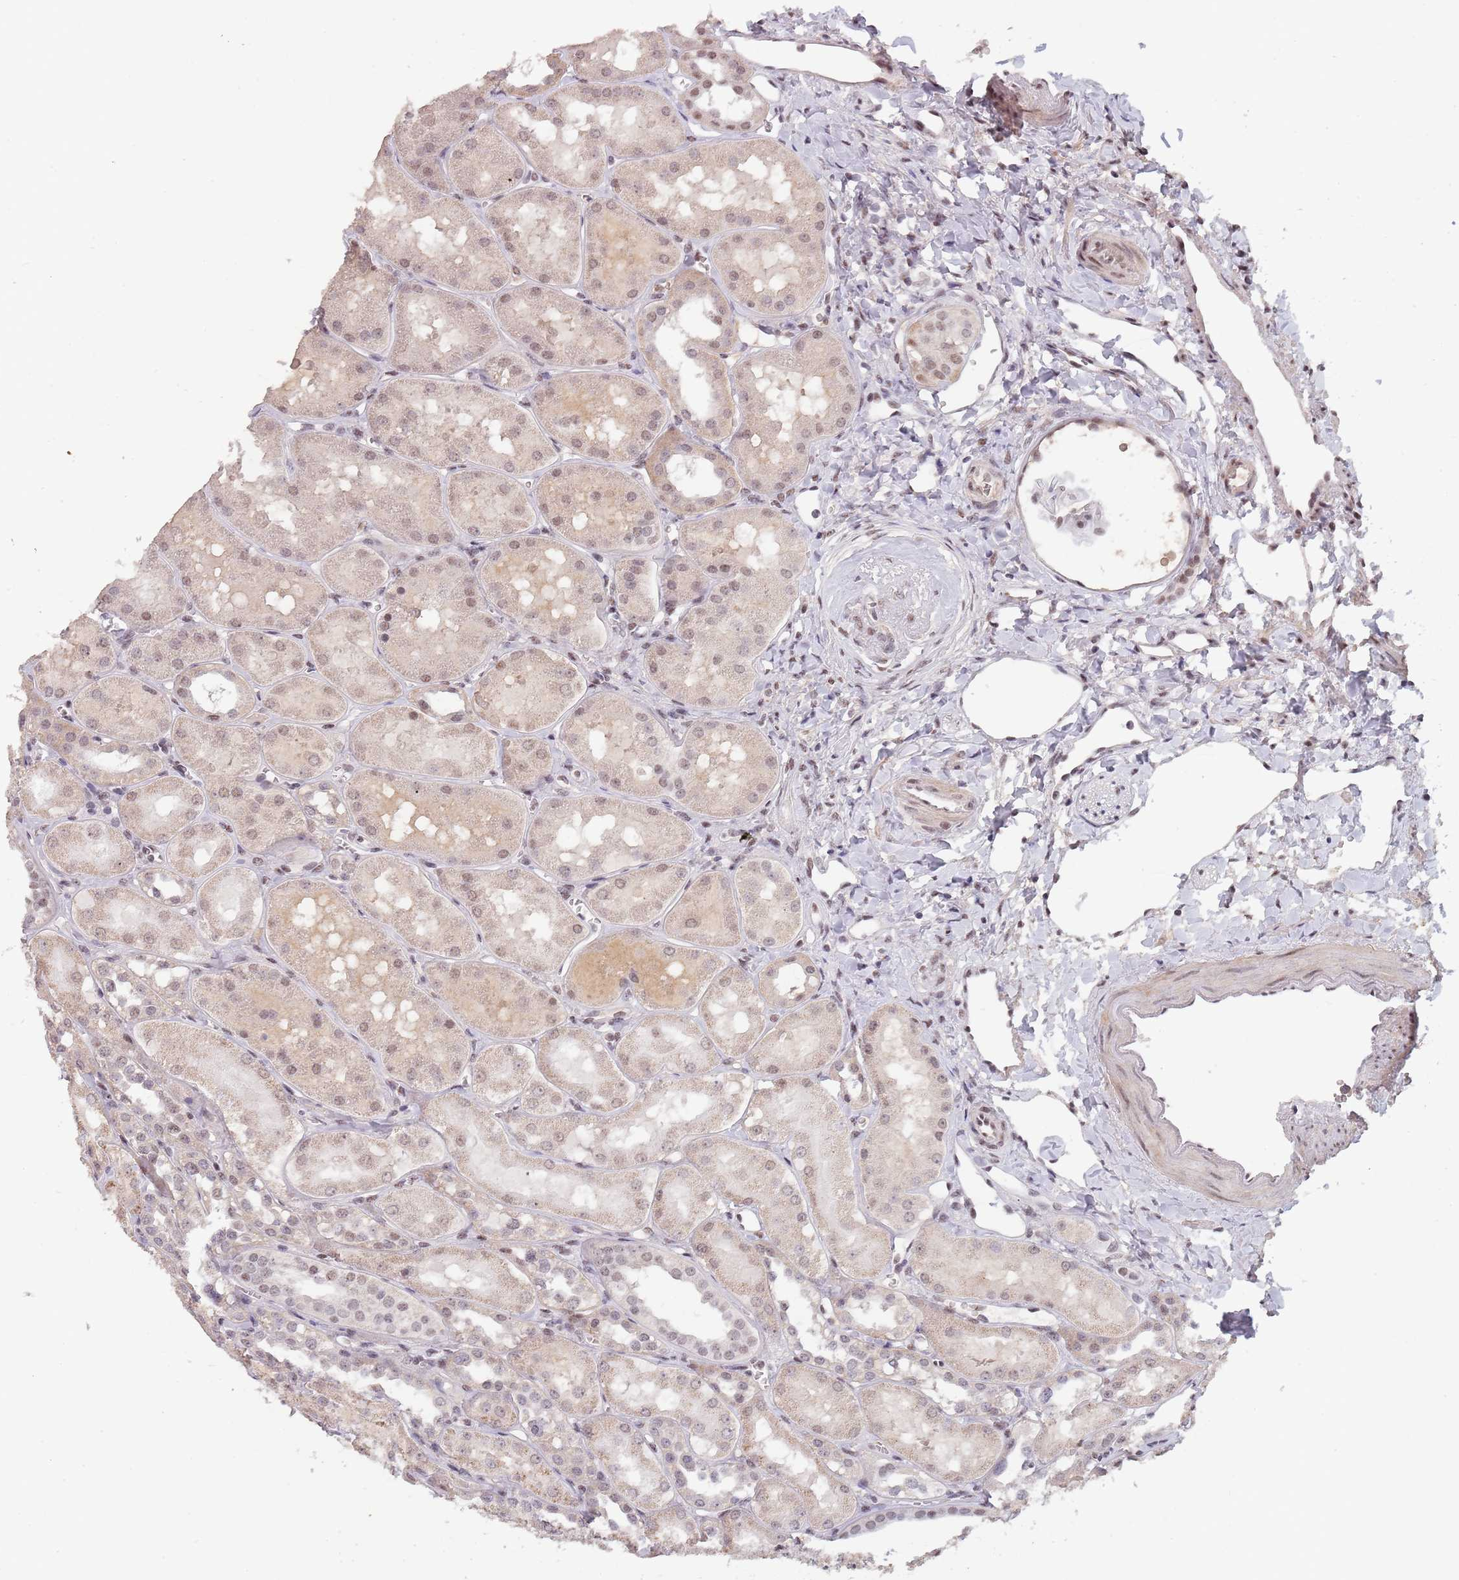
{"staining": {"intensity": "weak", "quantity": "<25%", "location": "nuclear"}, "tissue": "kidney", "cell_type": "Cells in glomeruli", "image_type": "normal", "snomed": [{"axis": "morphology", "description": "Normal tissue, NOS"}, {"axis": "topography", "description": "Kidney"}, {"axis": "topography", "description": "Urinary bladder"}], "caption": "This photomicrograph is of unremarkable kidney stained with immunohistochemistry to label a protein in brown with the nuclei are counter-stained blue. There is no expression in cells in glomeruli.", "gene": "CIZ1", "patient": {"sex": "male", "age": 16}}